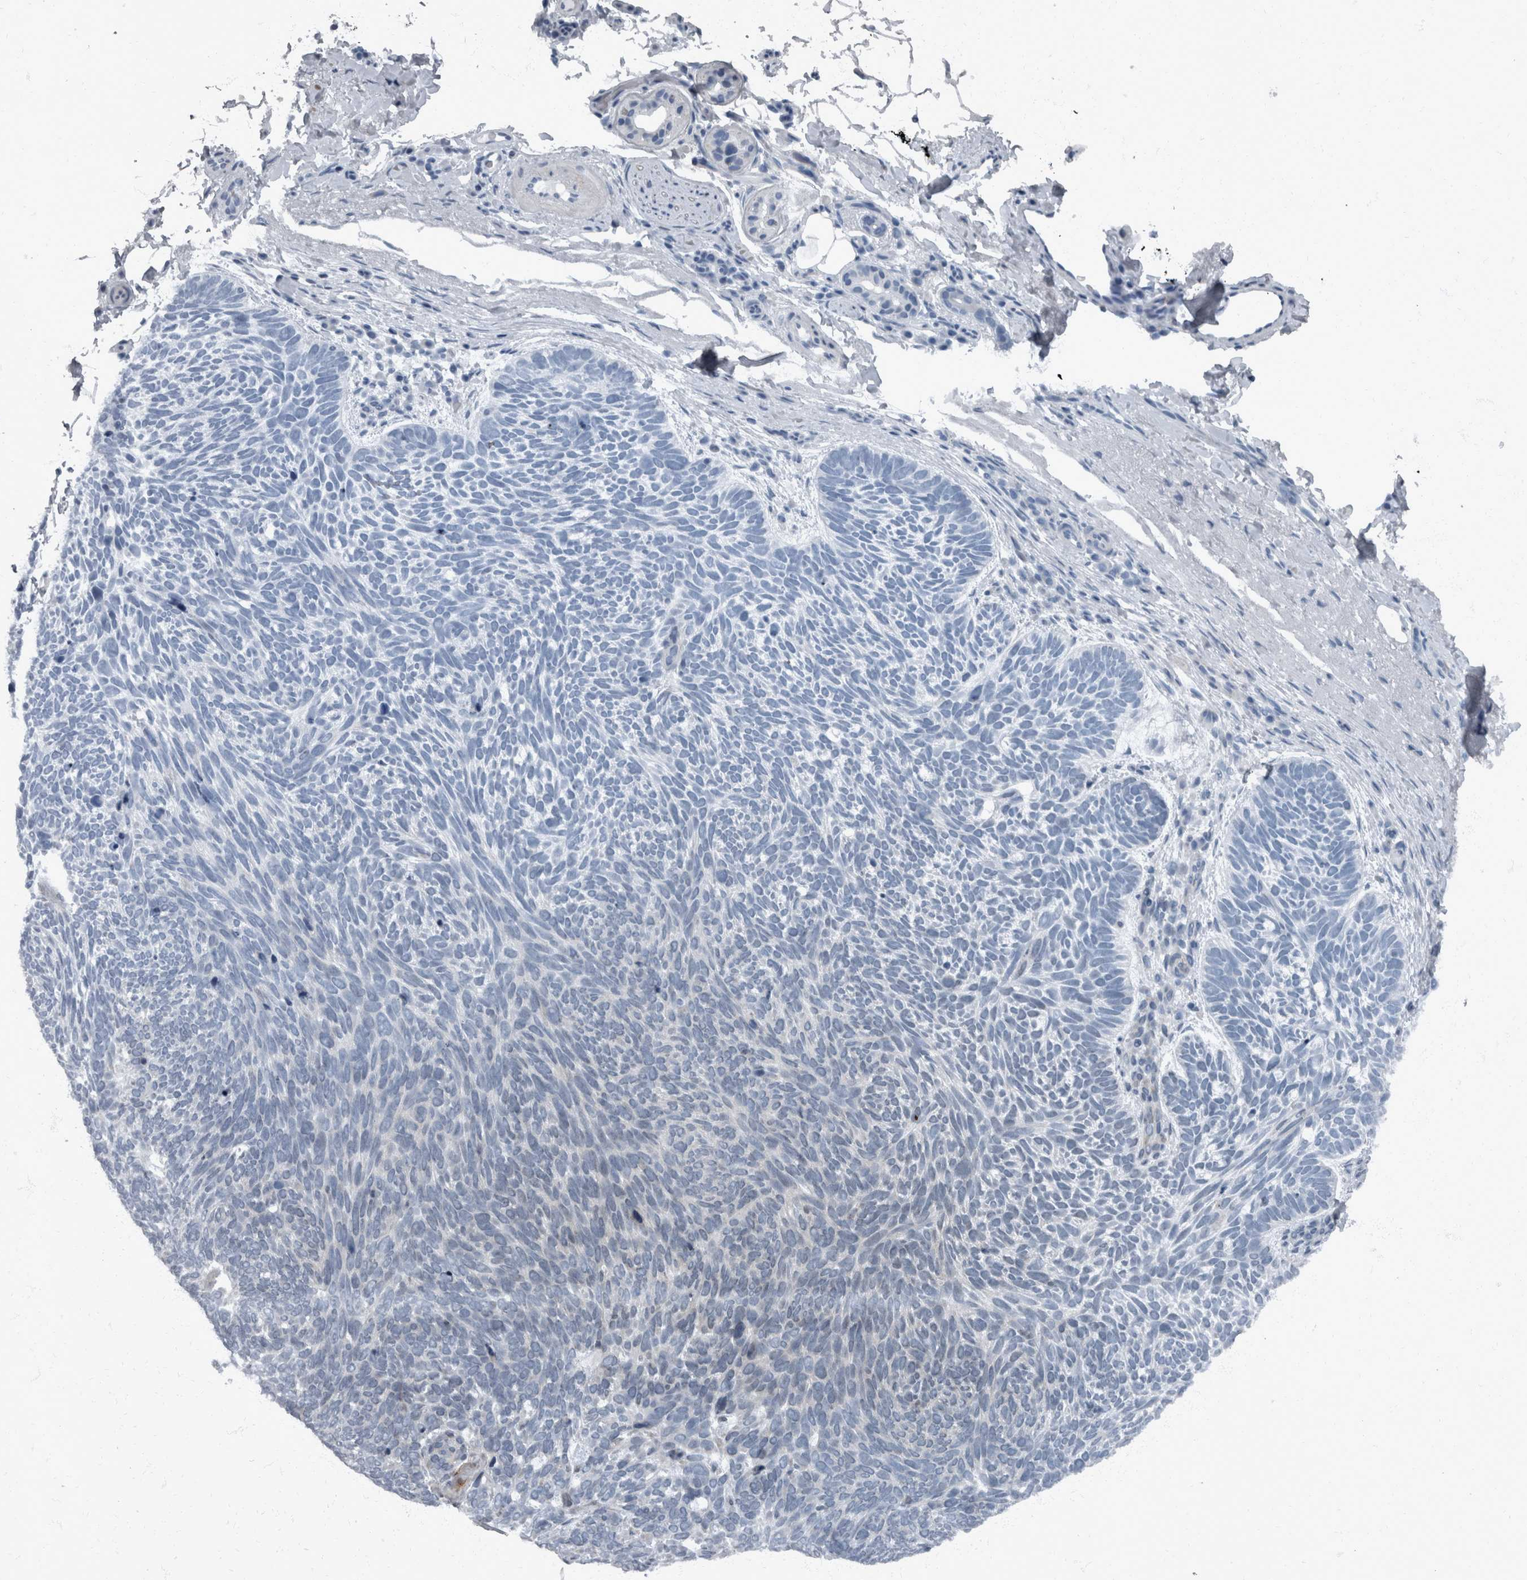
{"staining": {"intensity": "negative", "quantity": "none", "location": "none"}, "tissue": "skin cancer", "cell_type": "Tumor cells", "image_type": "cancer", "snomed": [{"axis": "morphology", "description": "Basal cell carcinoma"}, {"axis": "topography", "description": "Skin"}], "caption": "The histopathology image exhibits no staining of tumor cells in skin cancer.", "gene": "WDR33", "patient": {"sex": "female", "age": 85}}